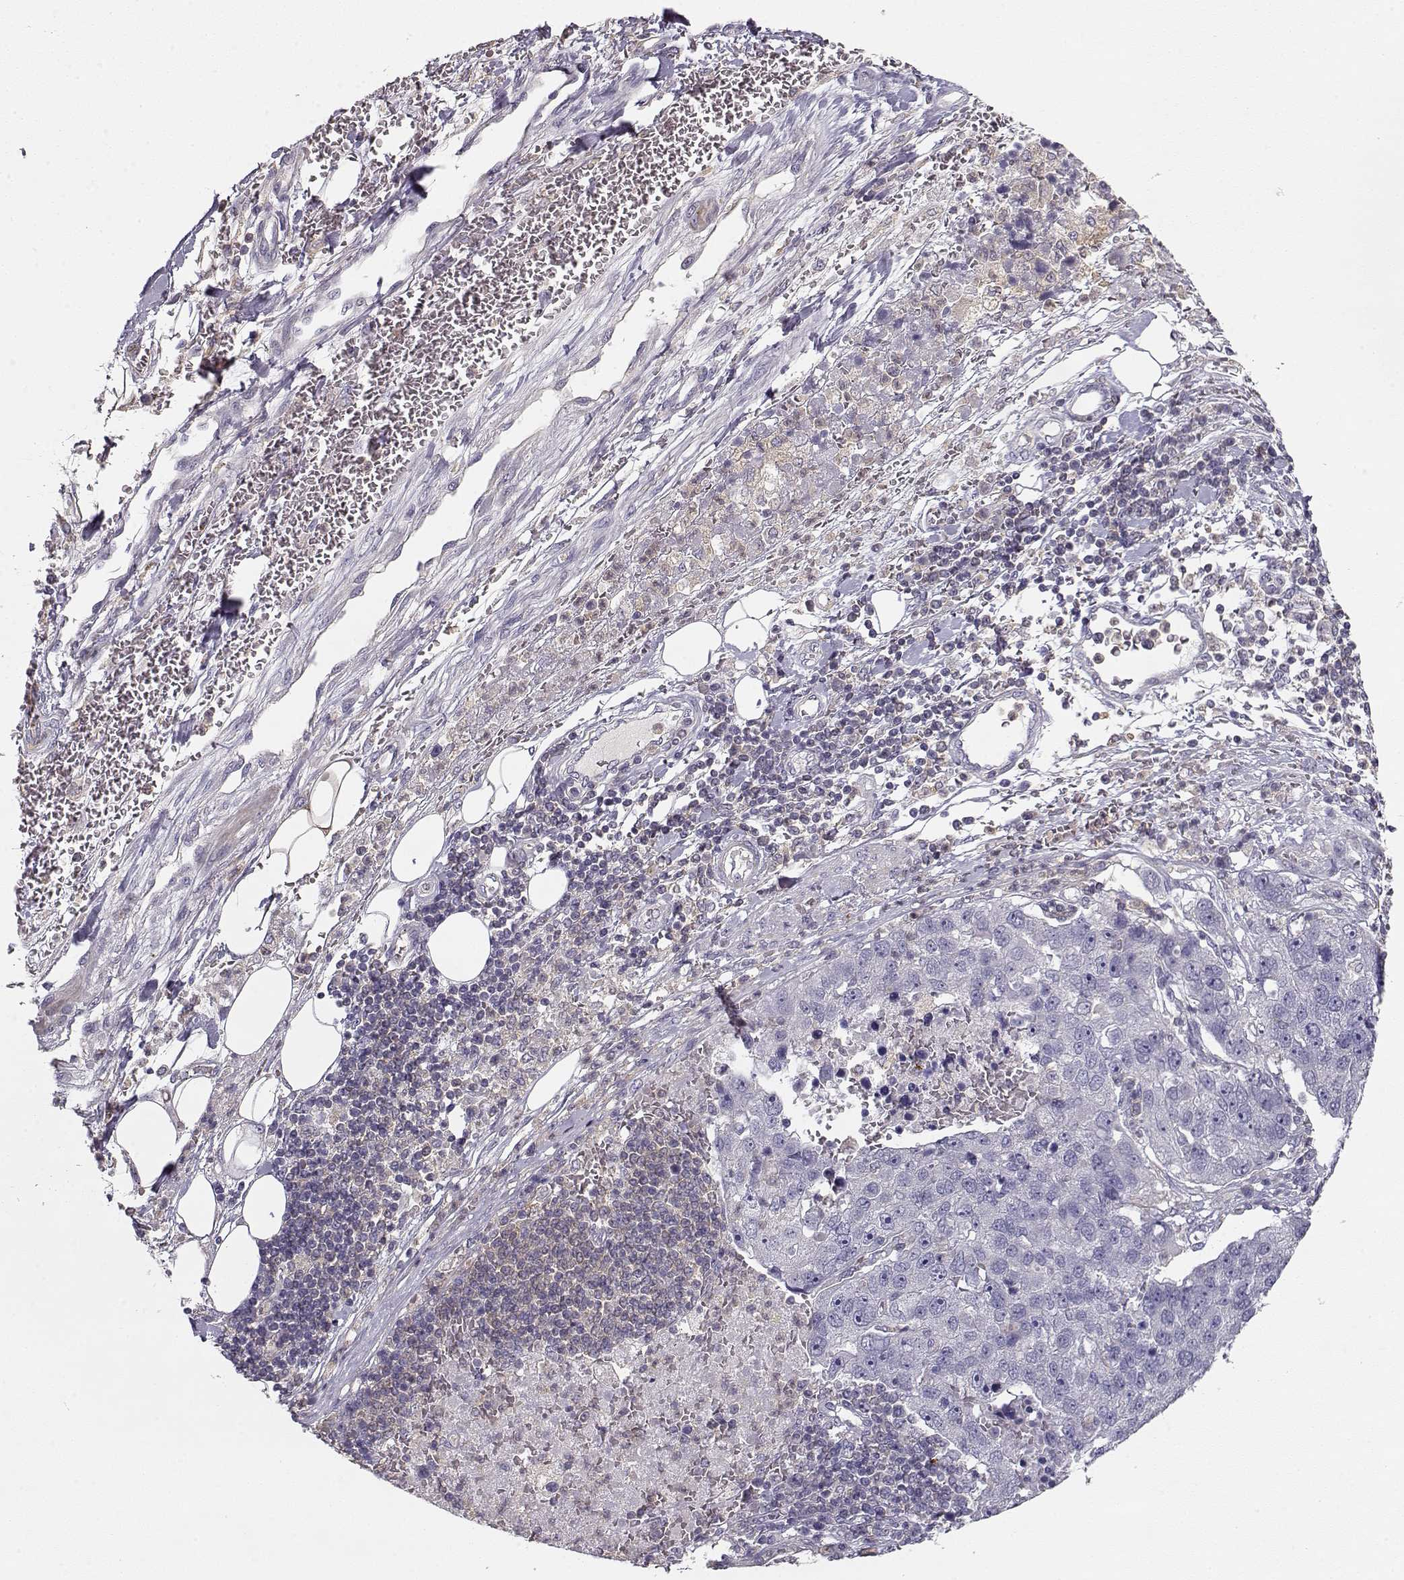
{"staining": {"intensity": "negative", "quantity": "none", "location": "none"}, "tissue": "pancreatic cancer", "cell_type": "Tumor cells", "image_type": "cancer", "snomed": [{"axis": "morphology", "description": "Adenocarcinoma, NOS"}, {"axis": "topography", "description": "Pancreas"}], "caption": "Tumor cells are negative for protein expression in human adenocarcinoma (pancreatic).", "gene": "VAV1", "patient": {"sex": "female", "age": 61}}